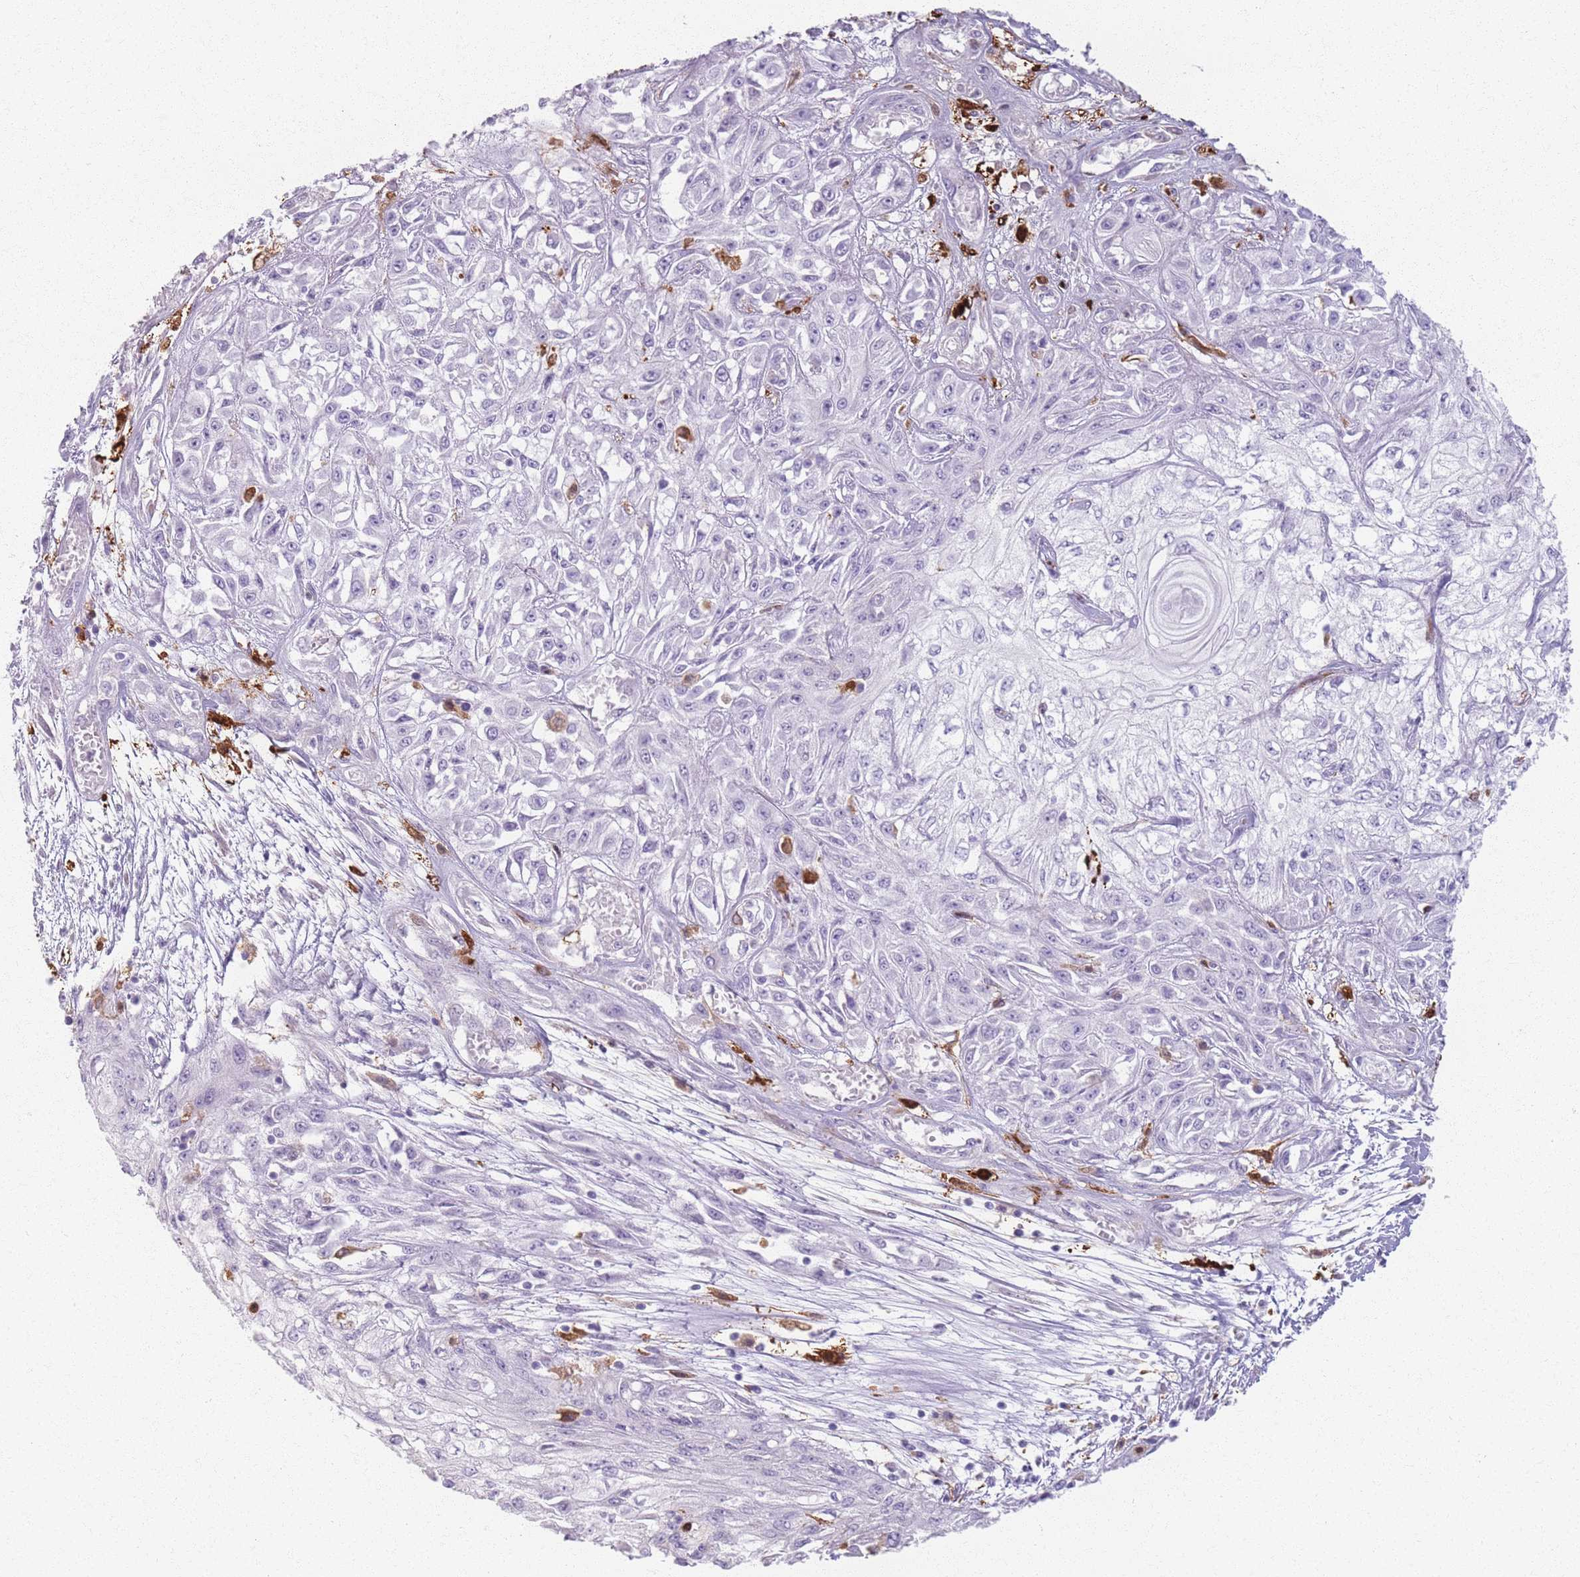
{"staining": {"intensity": "negative", "quantity": "none", "location": "none"}, "tissue": "skin cancer", "cell_type": "Tumor cells", "image_type": "cancer", "snomed": [{"axis": "morphology", "description": "Squamous cell carcinoma, NOS"}, {"axis": "morphology", "description": "Squamous cell carcinoma, metastatic, NOS"}, {"axis": "topography", "description": "Skin"}, {"axis": "topography", "description": "Lymph node"}], "caption": "High magnification brightfield microscopy of skin metastatic squamous cell carcinoma stained with DAB (brown) and counterstained with hematoxylin (blue): tumor cells show no significant expression. (Stains: DAB immunohistochemistry (IHC) with hematoxylin counter stain, Microscopy: brightfield microscopy at high magnification).", "gene": "GDPGP1", "patient": {"sex": "male", "age": 75}}